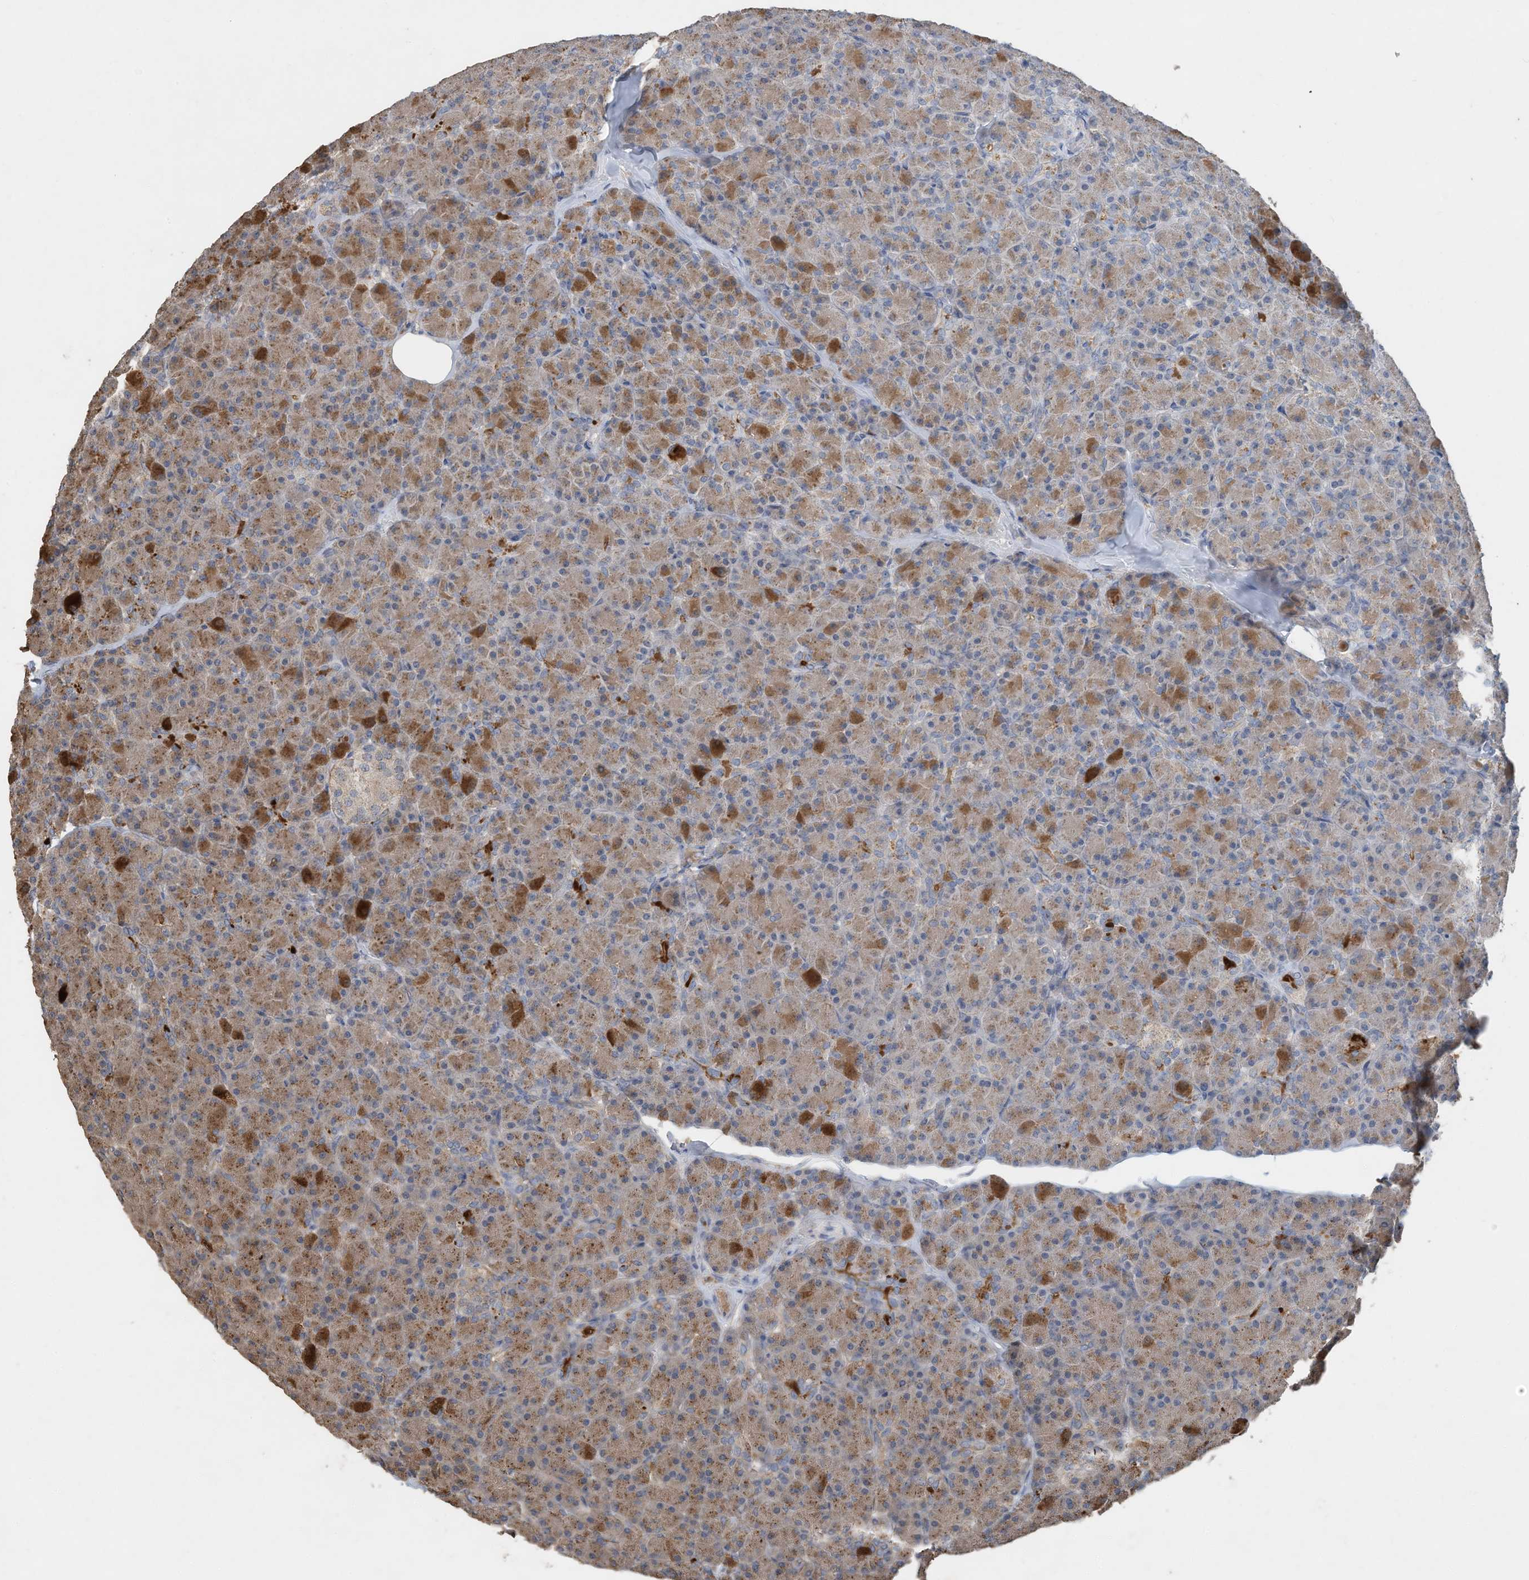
{"staining": {"intensity": "moderate", "quantity": "25%-75%", "location": "cytoplasmic/membranous"}, "tissue": "pancreas", "cell_type": "Exocrine glandular cells", "image_type": "normal", "snomed": [{"axis": "morphology", "description": "Normal tissue, NOS"}, {"axis": "topography", "description": "Pancreas"}], "caption": "The image shows staining of normal pancreas, revealing moderate cytoplasmic/membranous protein expression (brown color) within exocrine glandular cells.", "gene": "CAPN13", "patient": {"sex": "female", "age": 43}}